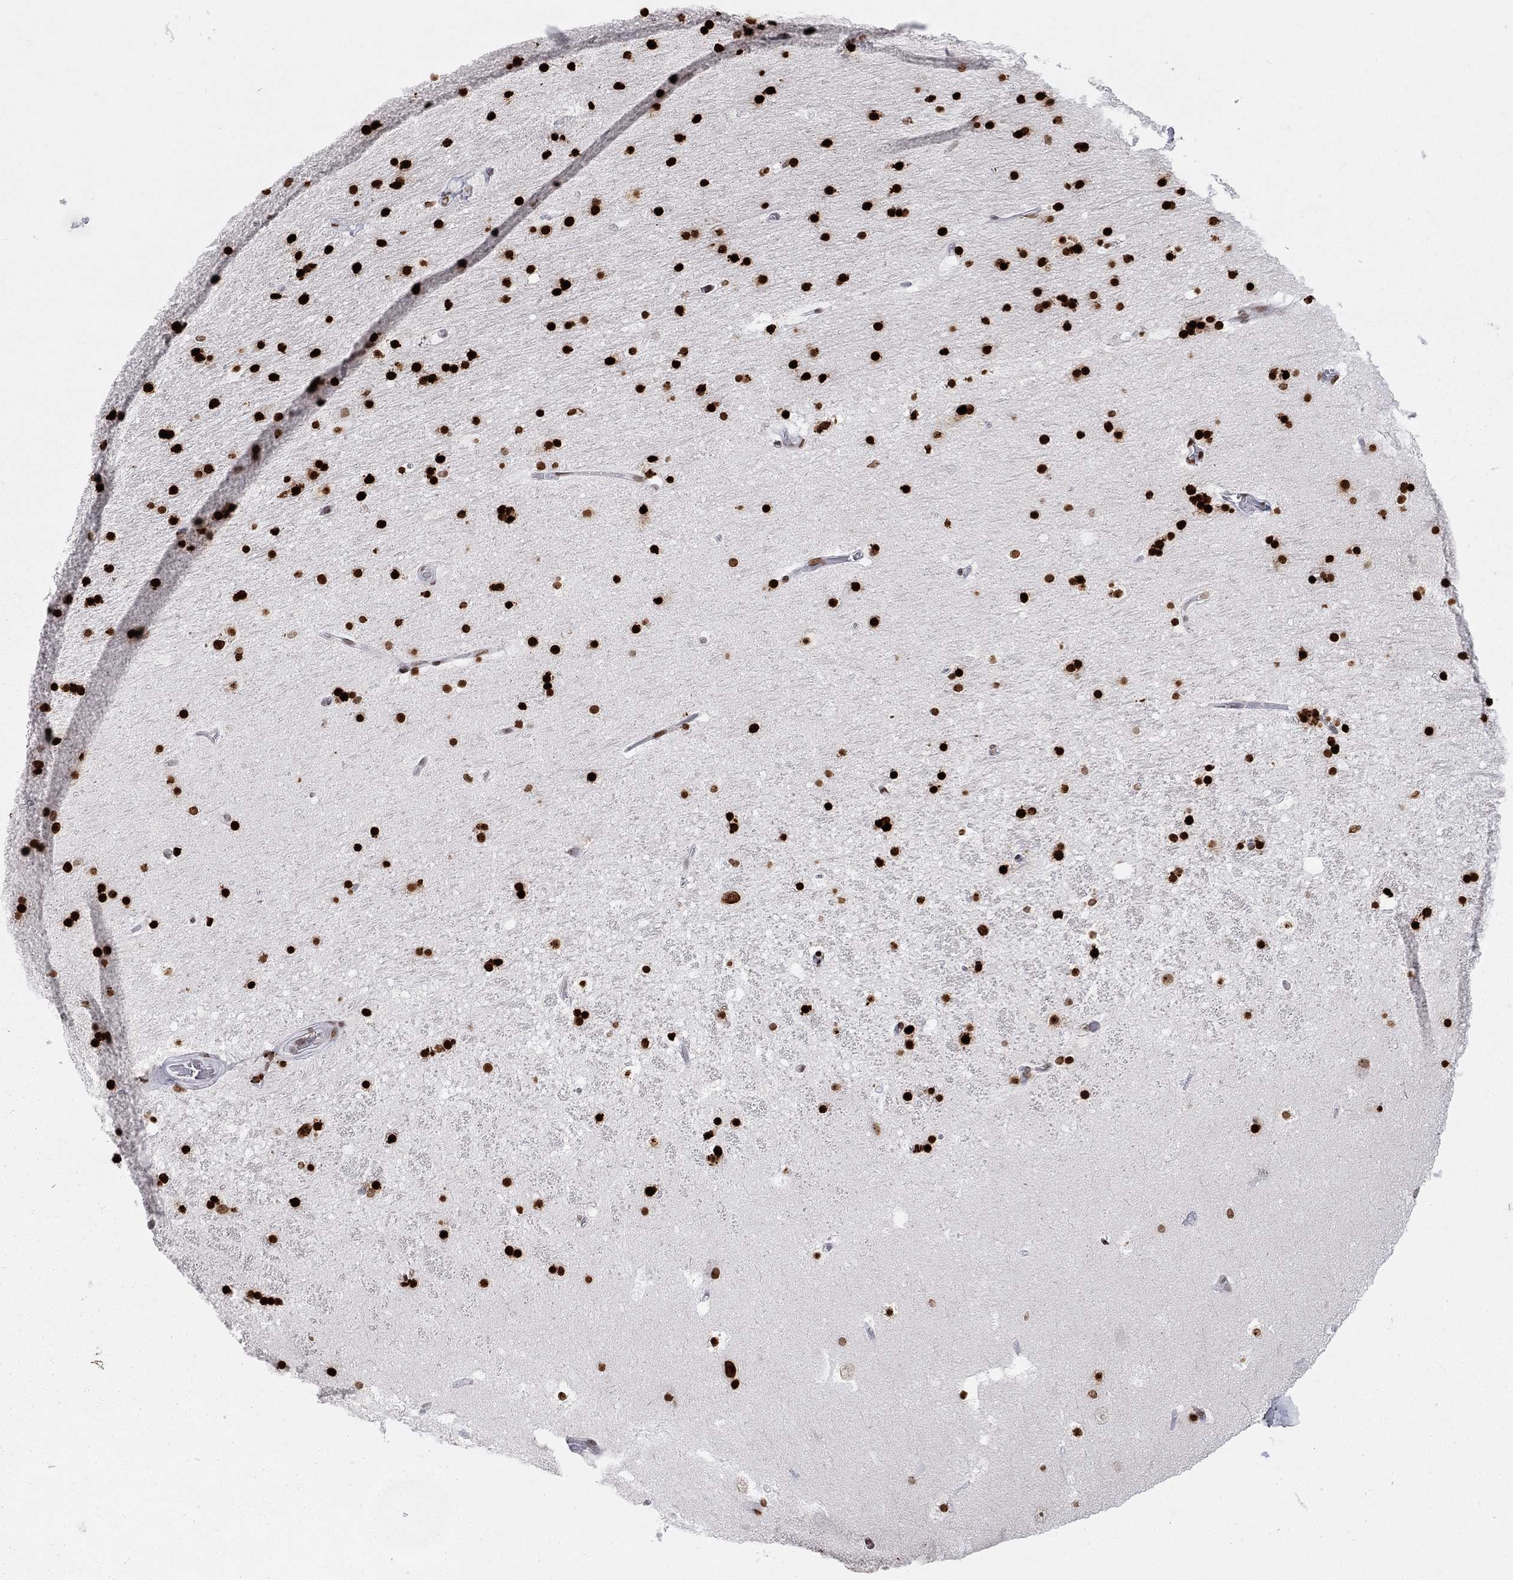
{"staining": {"intensity": "strong", "quantity": ">75%", "location": "nuclear"}, "tissue": "hippocampus", "cell_type": "Glial cells", "image_type": "normal", "snomed": [{"axis": "morphology", "description": "Normal tissue, NOS"}, {"axis": "topography", "description": "Hippocampus"}], "caption": "Strong nuclear expression for a protein is seen in about >75% of glial cells of benign hippocampus using immunohistochemistry.", "gene": "H2AX", "patient": {"sex": "male", "age": 51}}